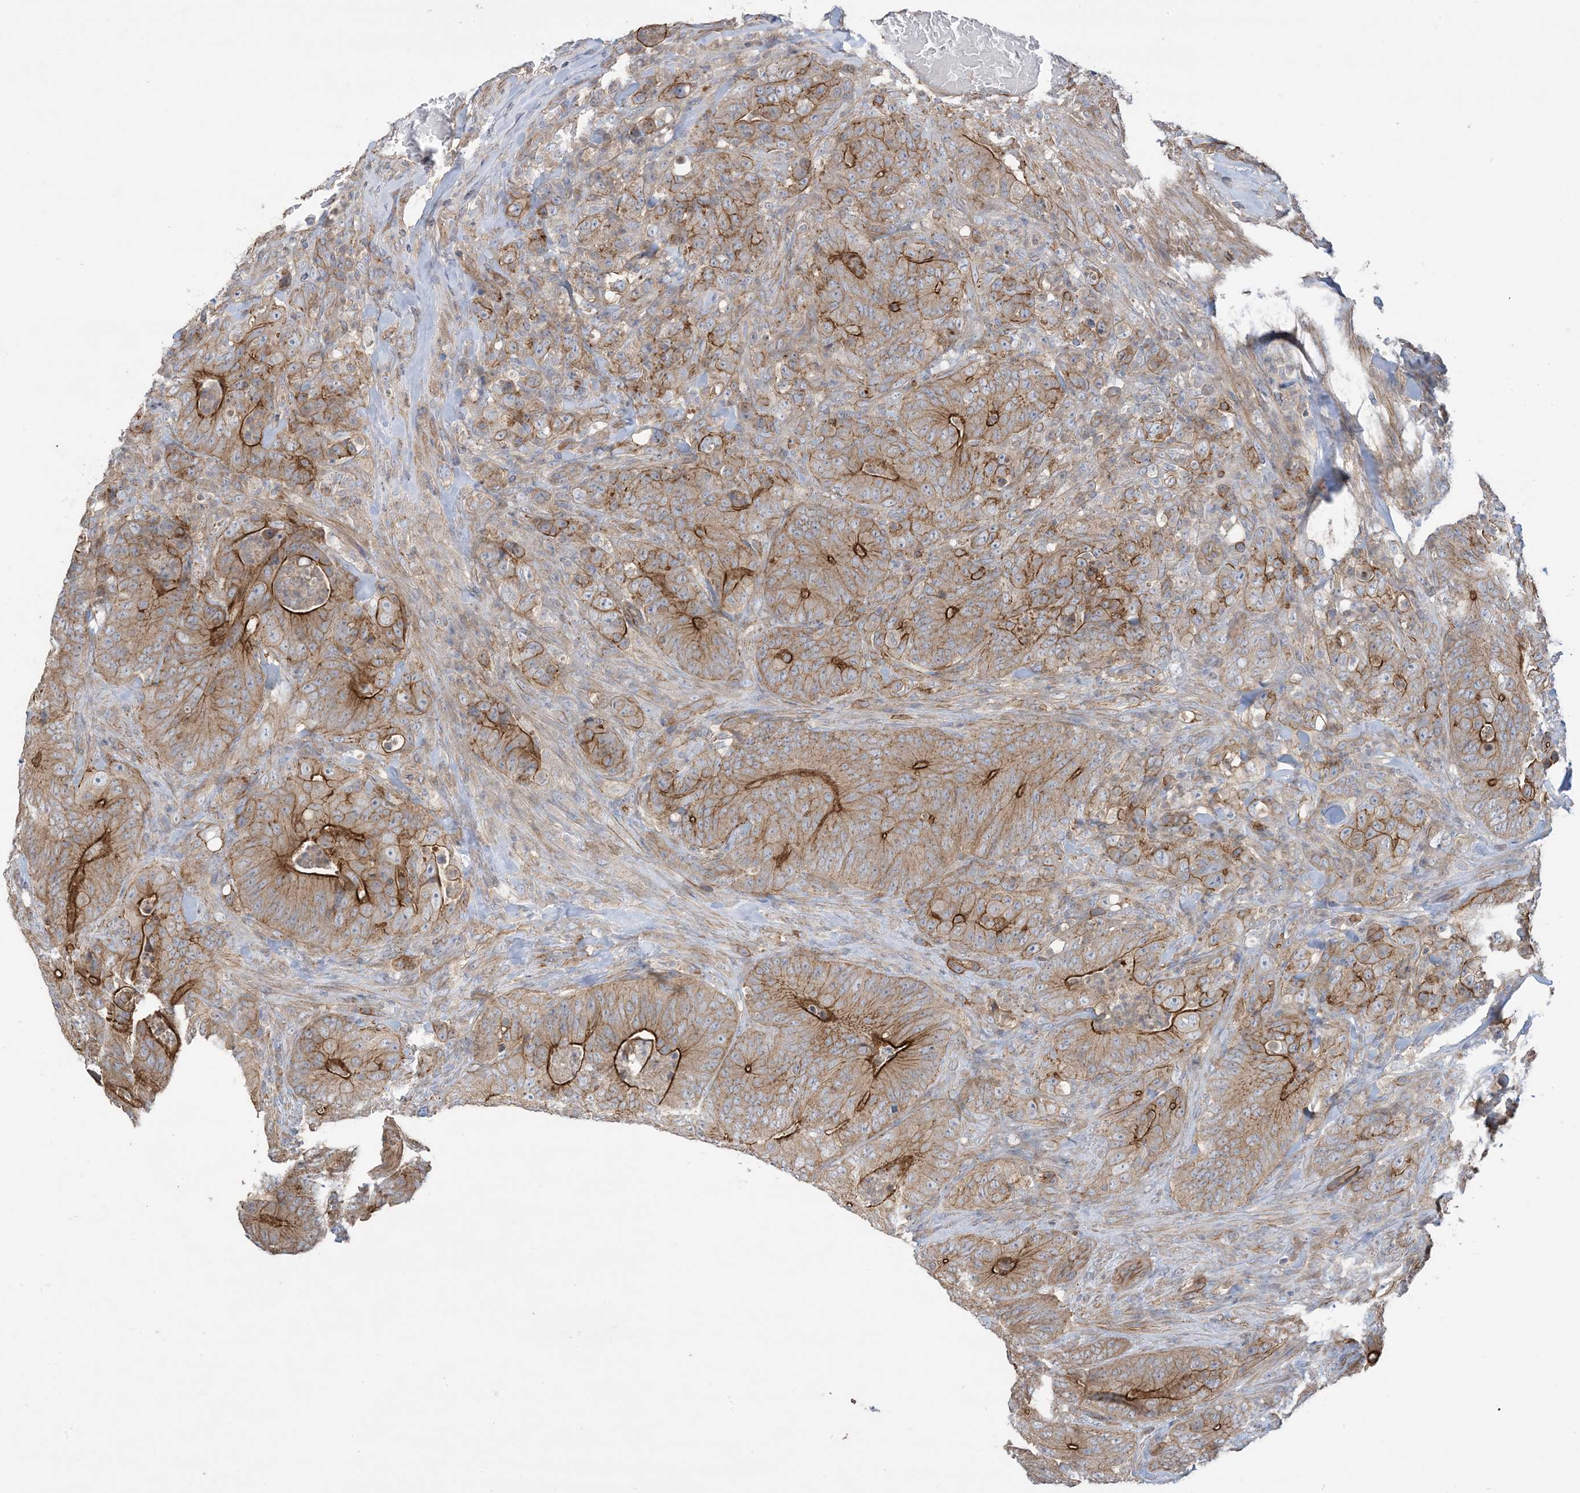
{"staining": {"intensity": "strong", "quantity": ">75%", "location": "cytoplasmic/membranous"}, "tissue": "colorectal cancer", "cell_type": "Tumor cells", "image_type": "cancer", "snomed": [{"axis": "morphology", "description": "Normal tissue, NOS"}, {"axis": "topography", "description": "Colon"}], "caption": "Strong cytoplasmic/membranous staining is appreciated in approximately >75% of tumor cells in colorectal cancer.", "gene": "CCNY", "patient": {"sex": "female", "age": 82}}